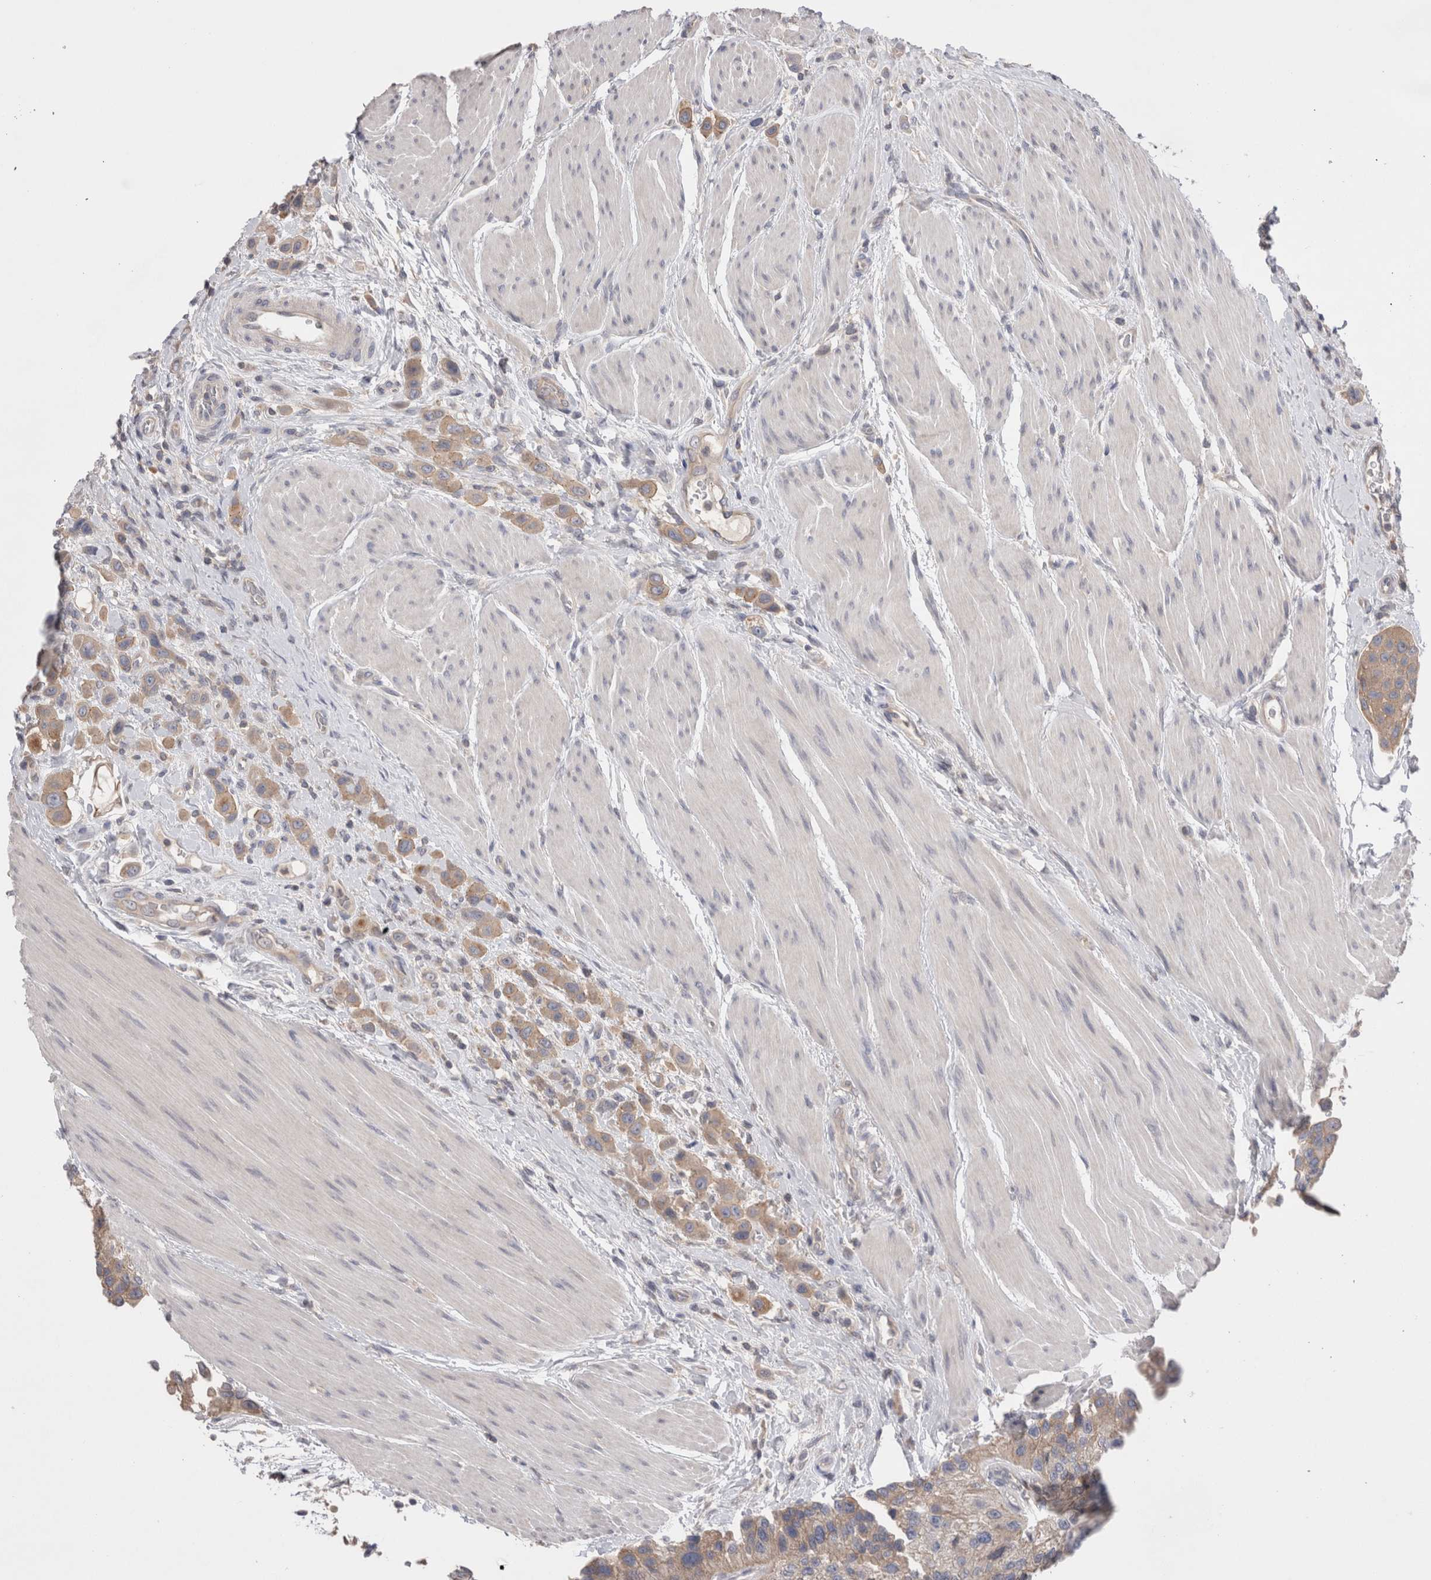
{"staining": {"intensity": "weak", "quantity": ">75%", "location": "cytoplasmic/membranous"}, "tissue": "urothelial cancer", "cell_type": "Tumor cells", "image_type": "cancer", "snomed": [{"axis": "morphology", "description": "Urothelial carcinoma, High grade"}, {"axis": "topography", "description": "Urinary bladder"}], "caption": "Protein positivity by immunohistochemistry reveals weak cytoplasmic/membranous expression in about >75% of tumor cells in high-grade urothelial carcinoma.", "gene": "OTOR", "patient": {"sex": "male", "age": 50}}